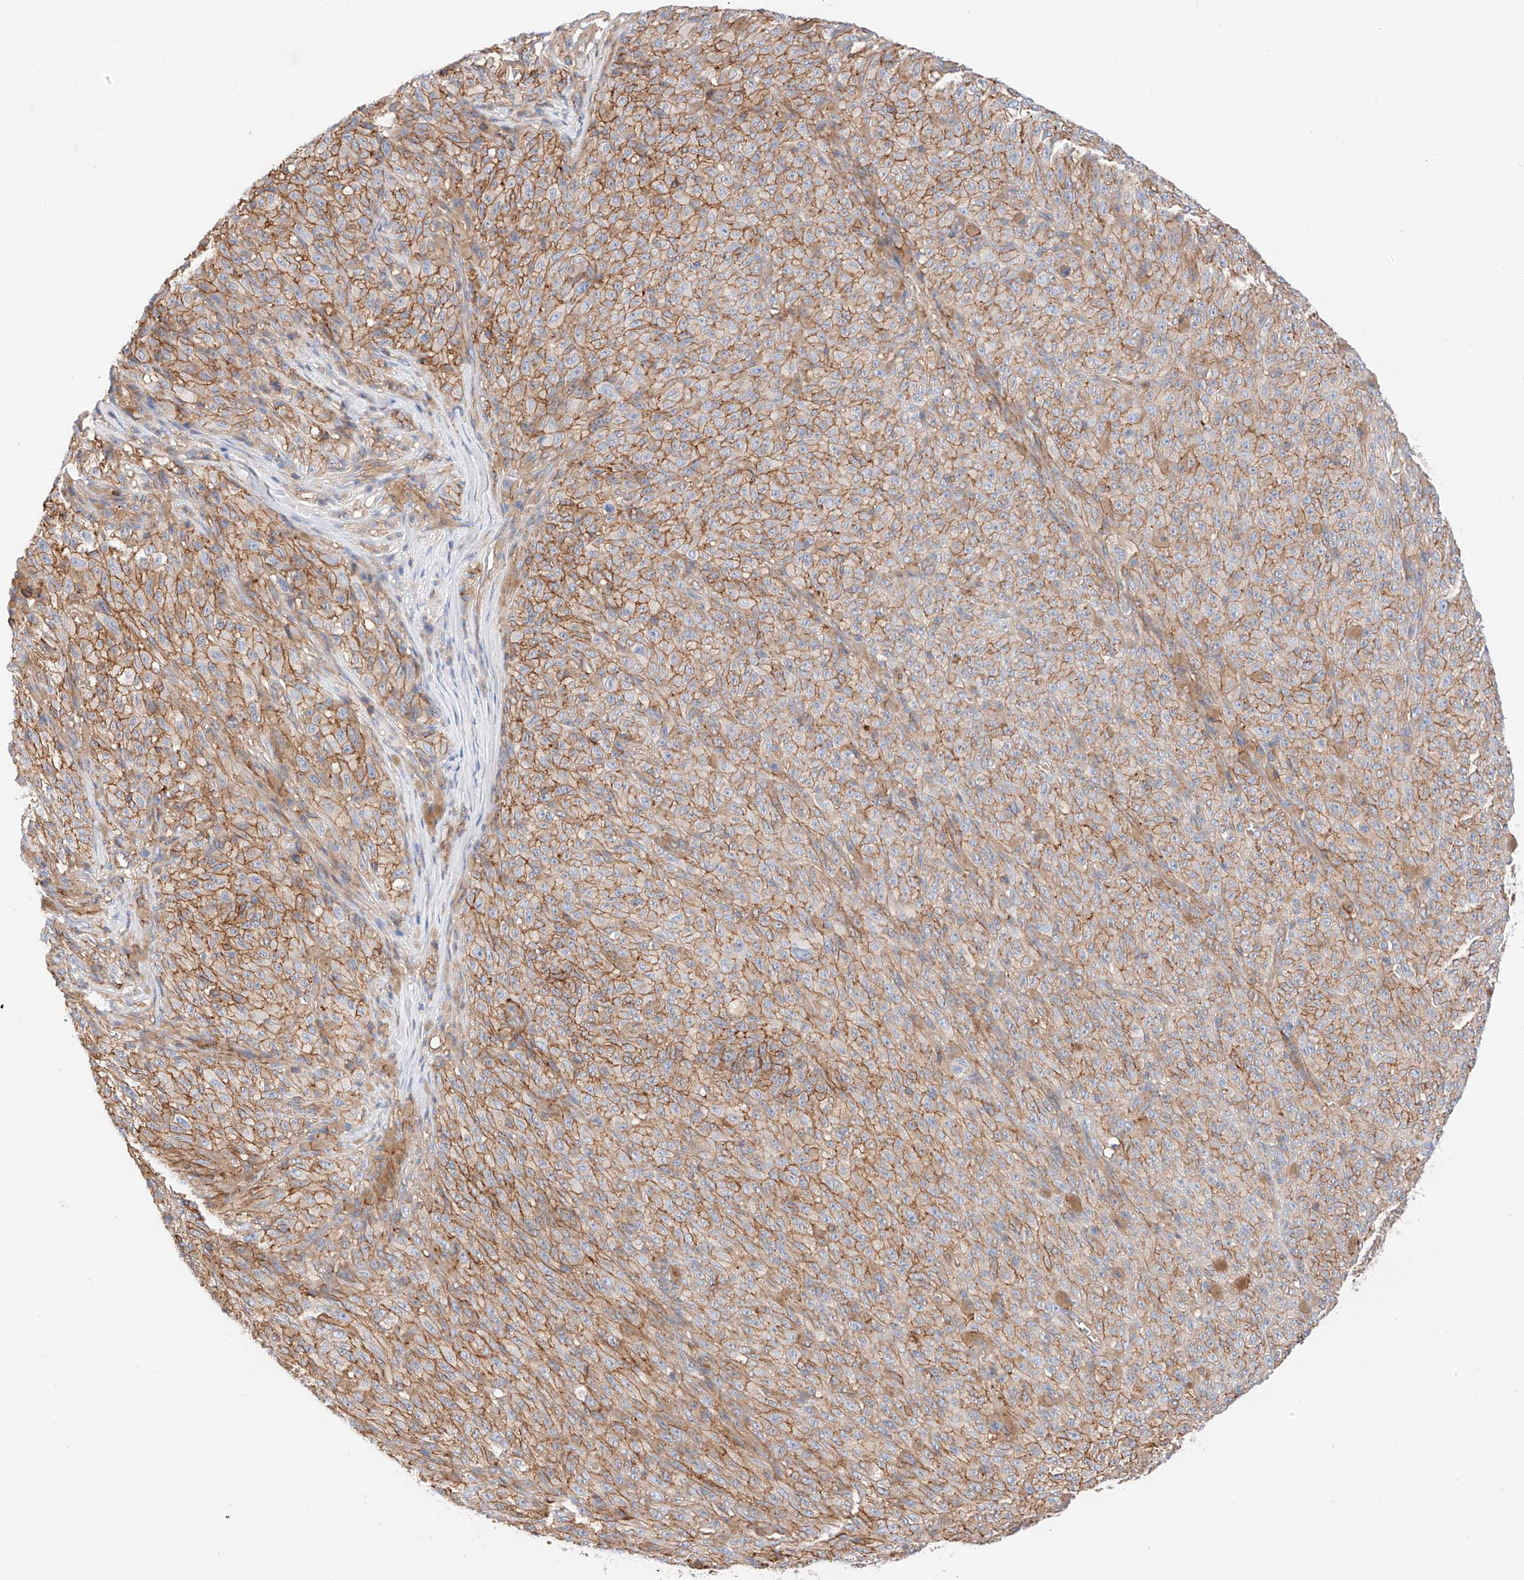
{"staining": {"intensity": "moderate", "quantity": ">75%", "location": "cytoplasmic/membranous"}, "tissue": "melanoma", "cell_type": "Tumor cells", "image_type": "cancer", "snomed": [{"axis": "morphology", "description": "Malignant melanoma, NOS"}, {"axis": "topography", "description": "Skin"}], "caption": "Moderate cytoplasmic/membranous positivity for a protein is seen in approximately >75% of tumor cells of melanoma using immunohistochemistry.", "gene": "HAUS4", "patient": {"sex": "female", "age": 82}}